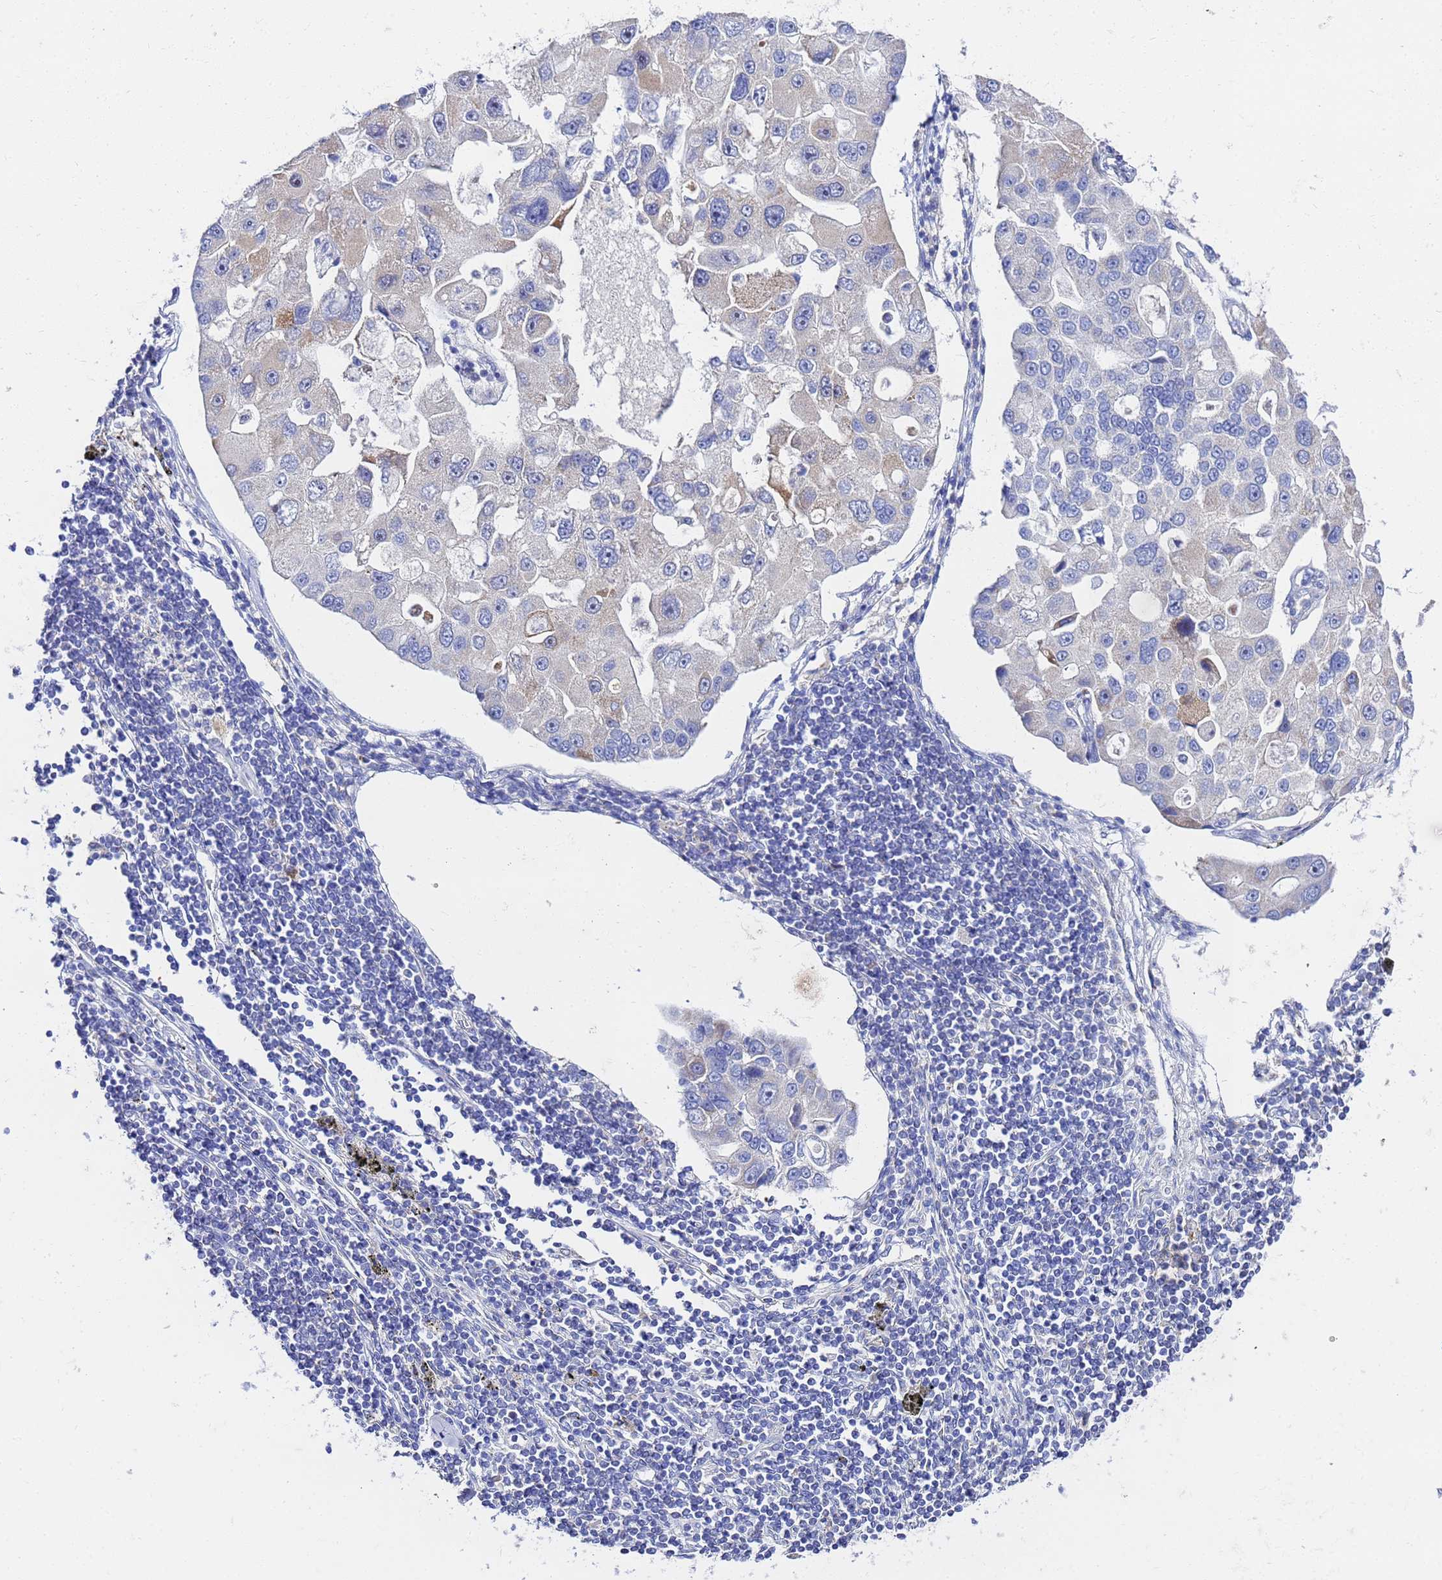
{"staining": {"intensity": "negative", "quantity": "none", "location": "none"}, "tissue": "lung cancer", "cell_type": "Tumor cells", "image_type": "cancer", "snomed": [{"axis": "morphology", "description": "Adenocarcinoma, NOS"}, {"axis": "topography", "description": "Lung"}], "caption": "Protein analysis of lung adenocarcinoma demonstrates no significant positivity in tumor cells.", "gene": "FAHD2A", "patient": {"sex": "female", "age": 54}}